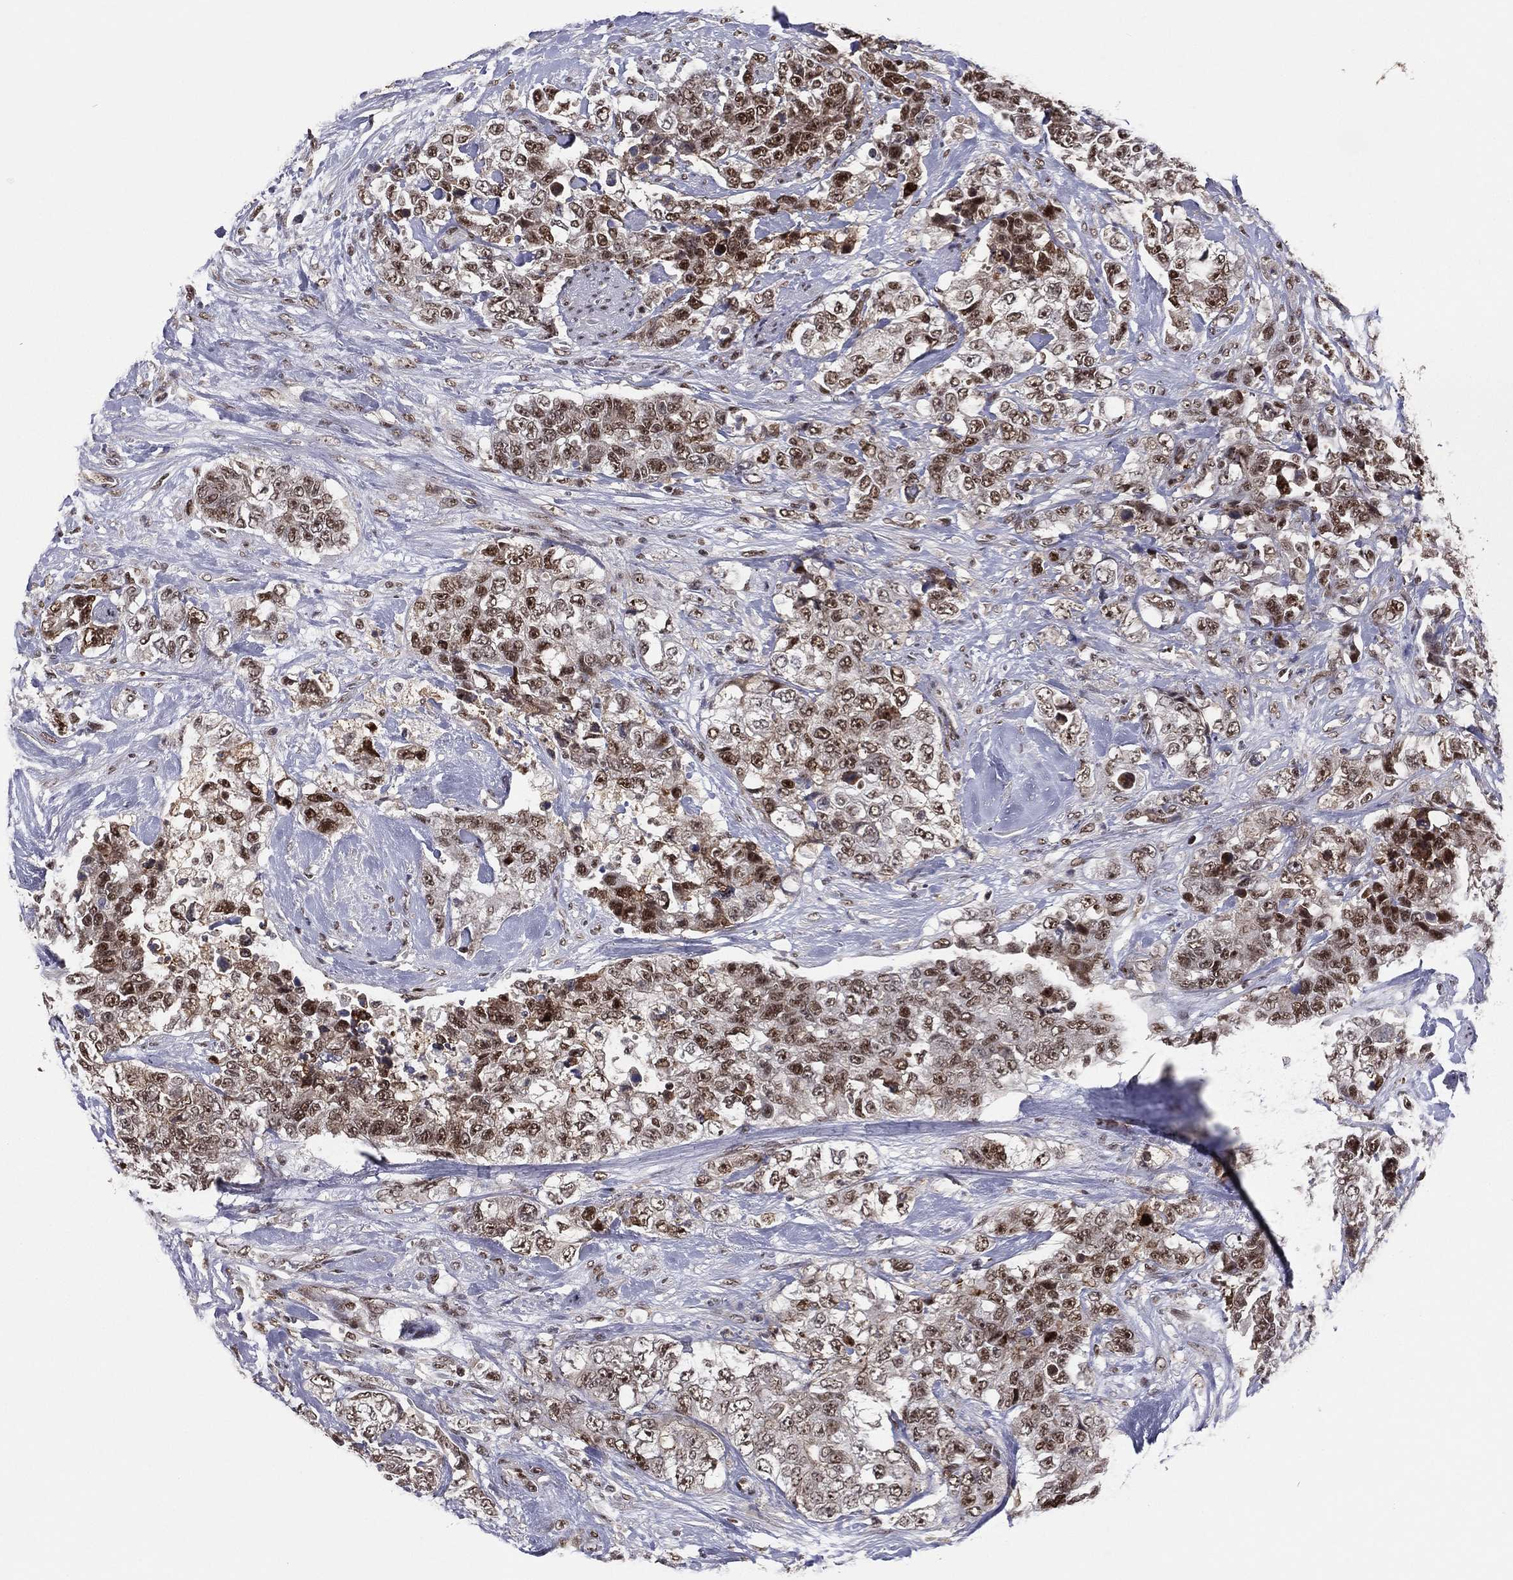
{"staining": {"intensity": "strong", "quantity": "25%-75%", "location": "cytoplasmic/membranous,nuclear"}, "tissue": "urothelial cancer", "cell_type": "Tumor cells", "image_type": "cancer", "snomed": [{"axis": "morphology", "description": "Urothelial carcinoma, High grade"}, {"axis": "topography", "description": "Urinary bladder"}], "caption": "An immunohistochemistry (IHC) image of neoplastic tissue is shown. Protein staining in brown highlights strong cytoplasmic/membranous and nuclear positivity in urothelial carcinoma (high-grade) within tumor cells. The staining is performed using DAB (3,3'-diaminobenzidine) brown chromogen to label protein expression. The nuclei are counter-stained blue using hematoxylin.", "gene": "GPALPP1", "patient": {"sex": "female", "age": 78}}